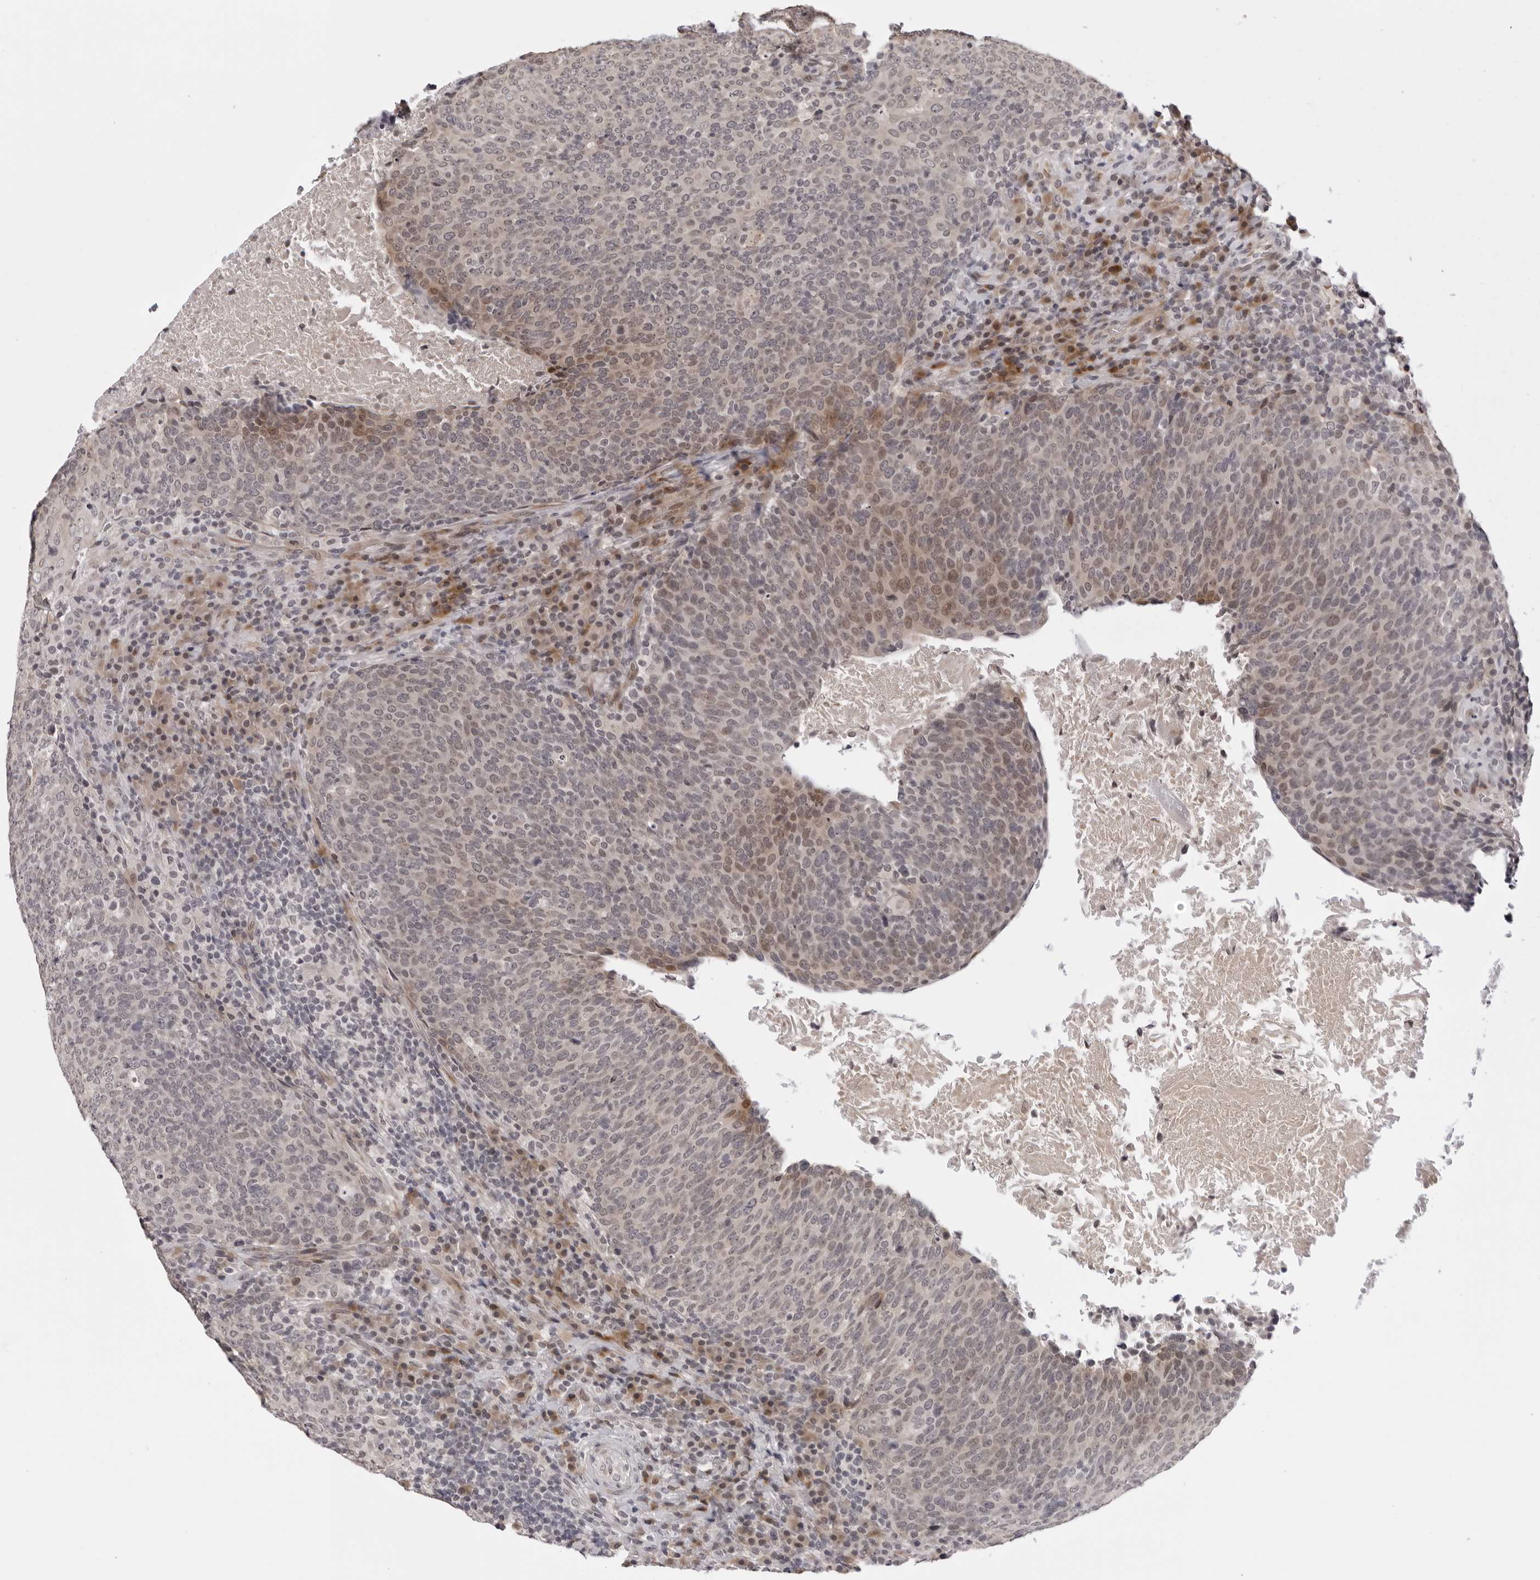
{"staining": {"intensity": "weak", "quantity": "25%-75%", "location": "cytoplasmic/membranous,nuclear"}, "tissue": "head and neck cancer", "cell_type": "Tumor cells", "image_type": "cancer", "snomed": [{"axis": "morphology", "description": "Squamous cell carcinoma, NOS"}, {"axis": "morphology", "description": "Squamous cell carcinoma, metastatic, NOS"}, {"axis": "topography", "description": "Lymph node"}, {"axis": "topography", "description": "Head-Neck"}], "caption": "Squamous cell carcinoma (head and neck) stained with a brown dye demonstrates weak cytoplasmic/membranous and nuclear positive positivity in about 25%-75% of tumor cells.", "gene": "PRUNE1", "patient": {"sex": "male", "age": 62}}